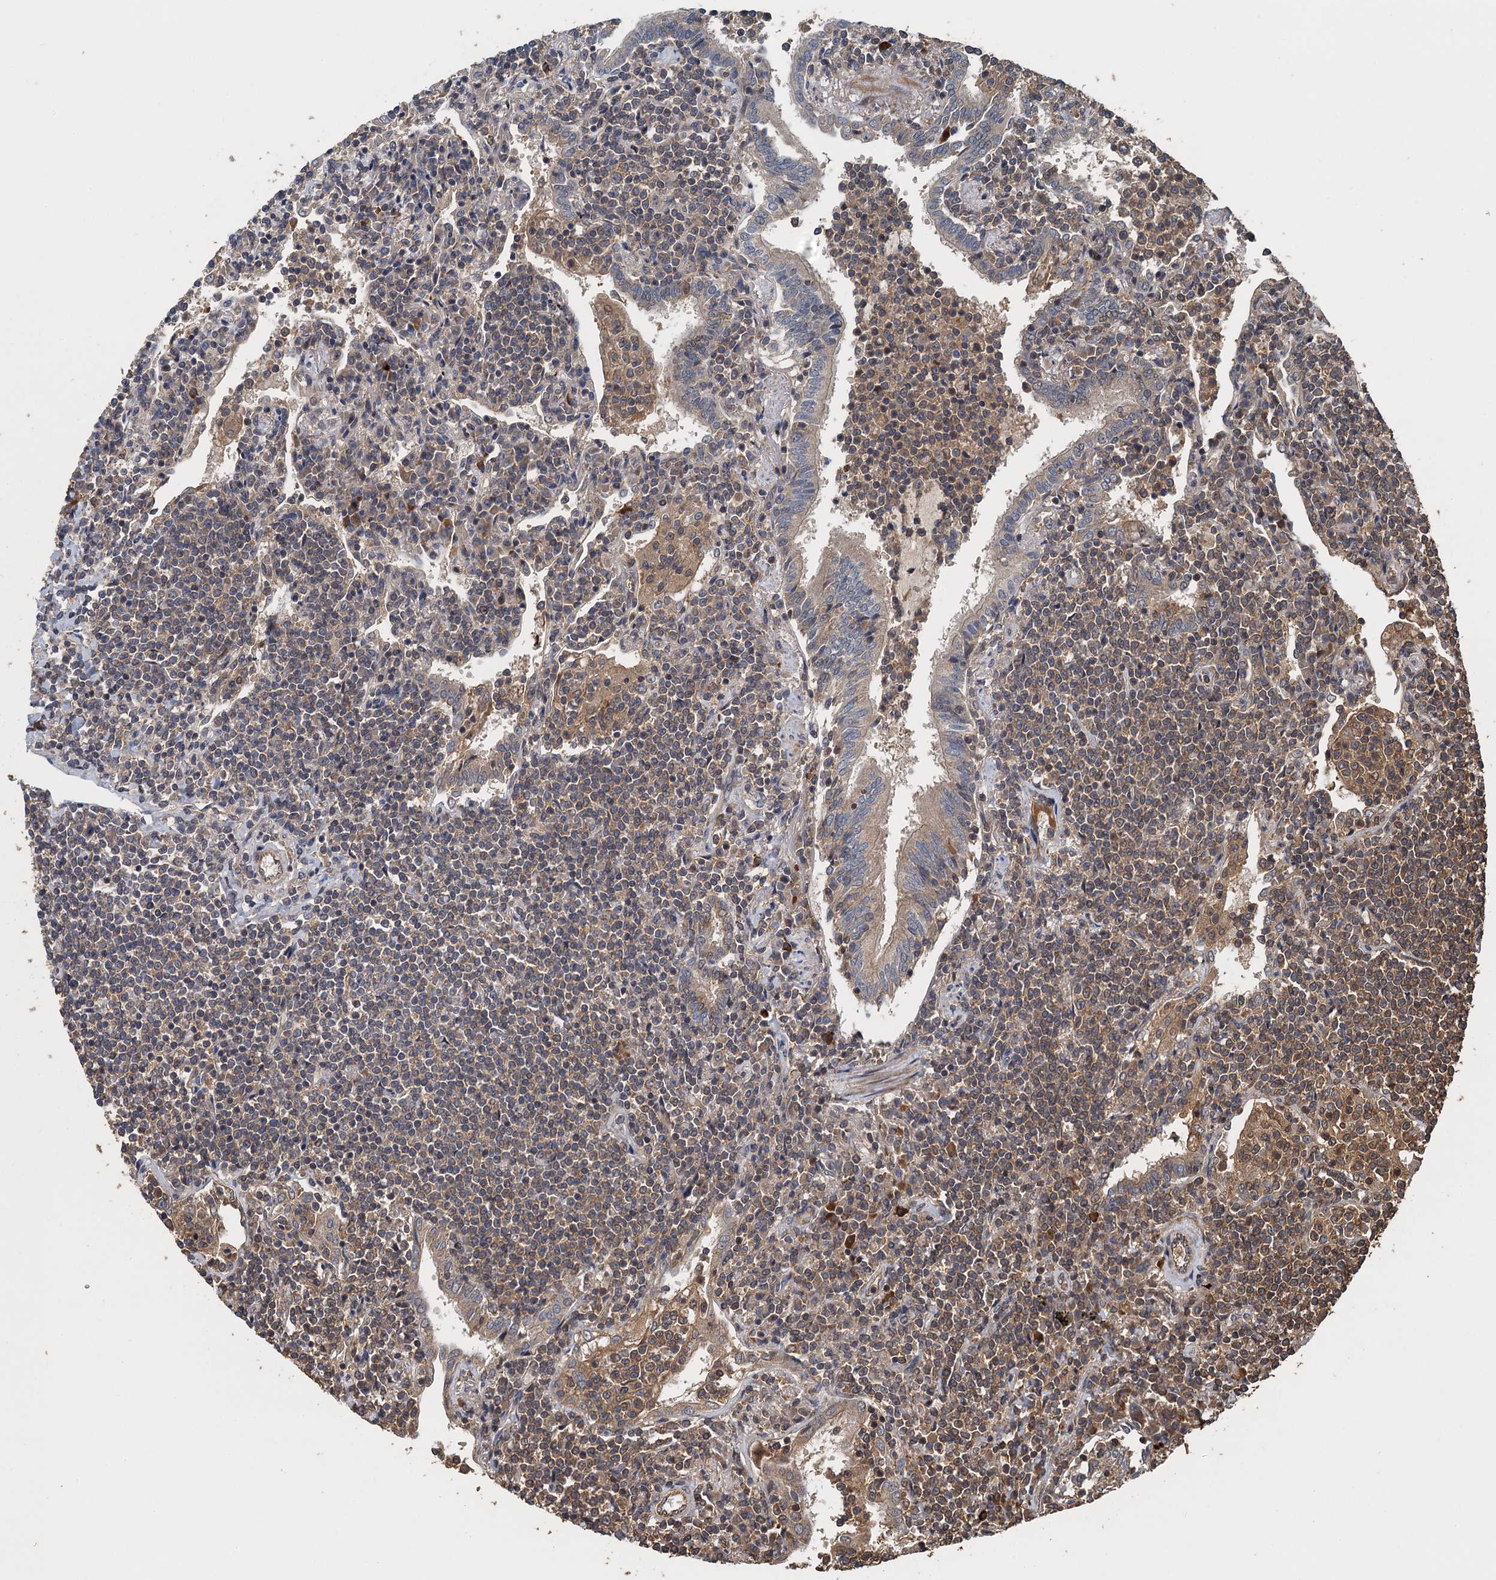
{"staining": {"intensity": "moderate", "quantity": "25%-75%", "location": "cytoplasmic/membranous"}, "tissue": "lymphoma", "cell_type": "Tumor cells", "image_type": "cancer", "snomed": [{"axis": "morphology", "description": "Malignant lymphoma, non-Hodgkin's type, Low grade"}, {"axis": "topography", "description": "Lung"}], "caption": "Immunohistochemistry (IHC) (DAB) staining of human lymphoma exhibits moderate cytoplasmic/membranous protein positivity in approximately 25%-75% of tumor cells.", "gene": "BORCS5", "patient": {"sex": "female", "age": 71}}